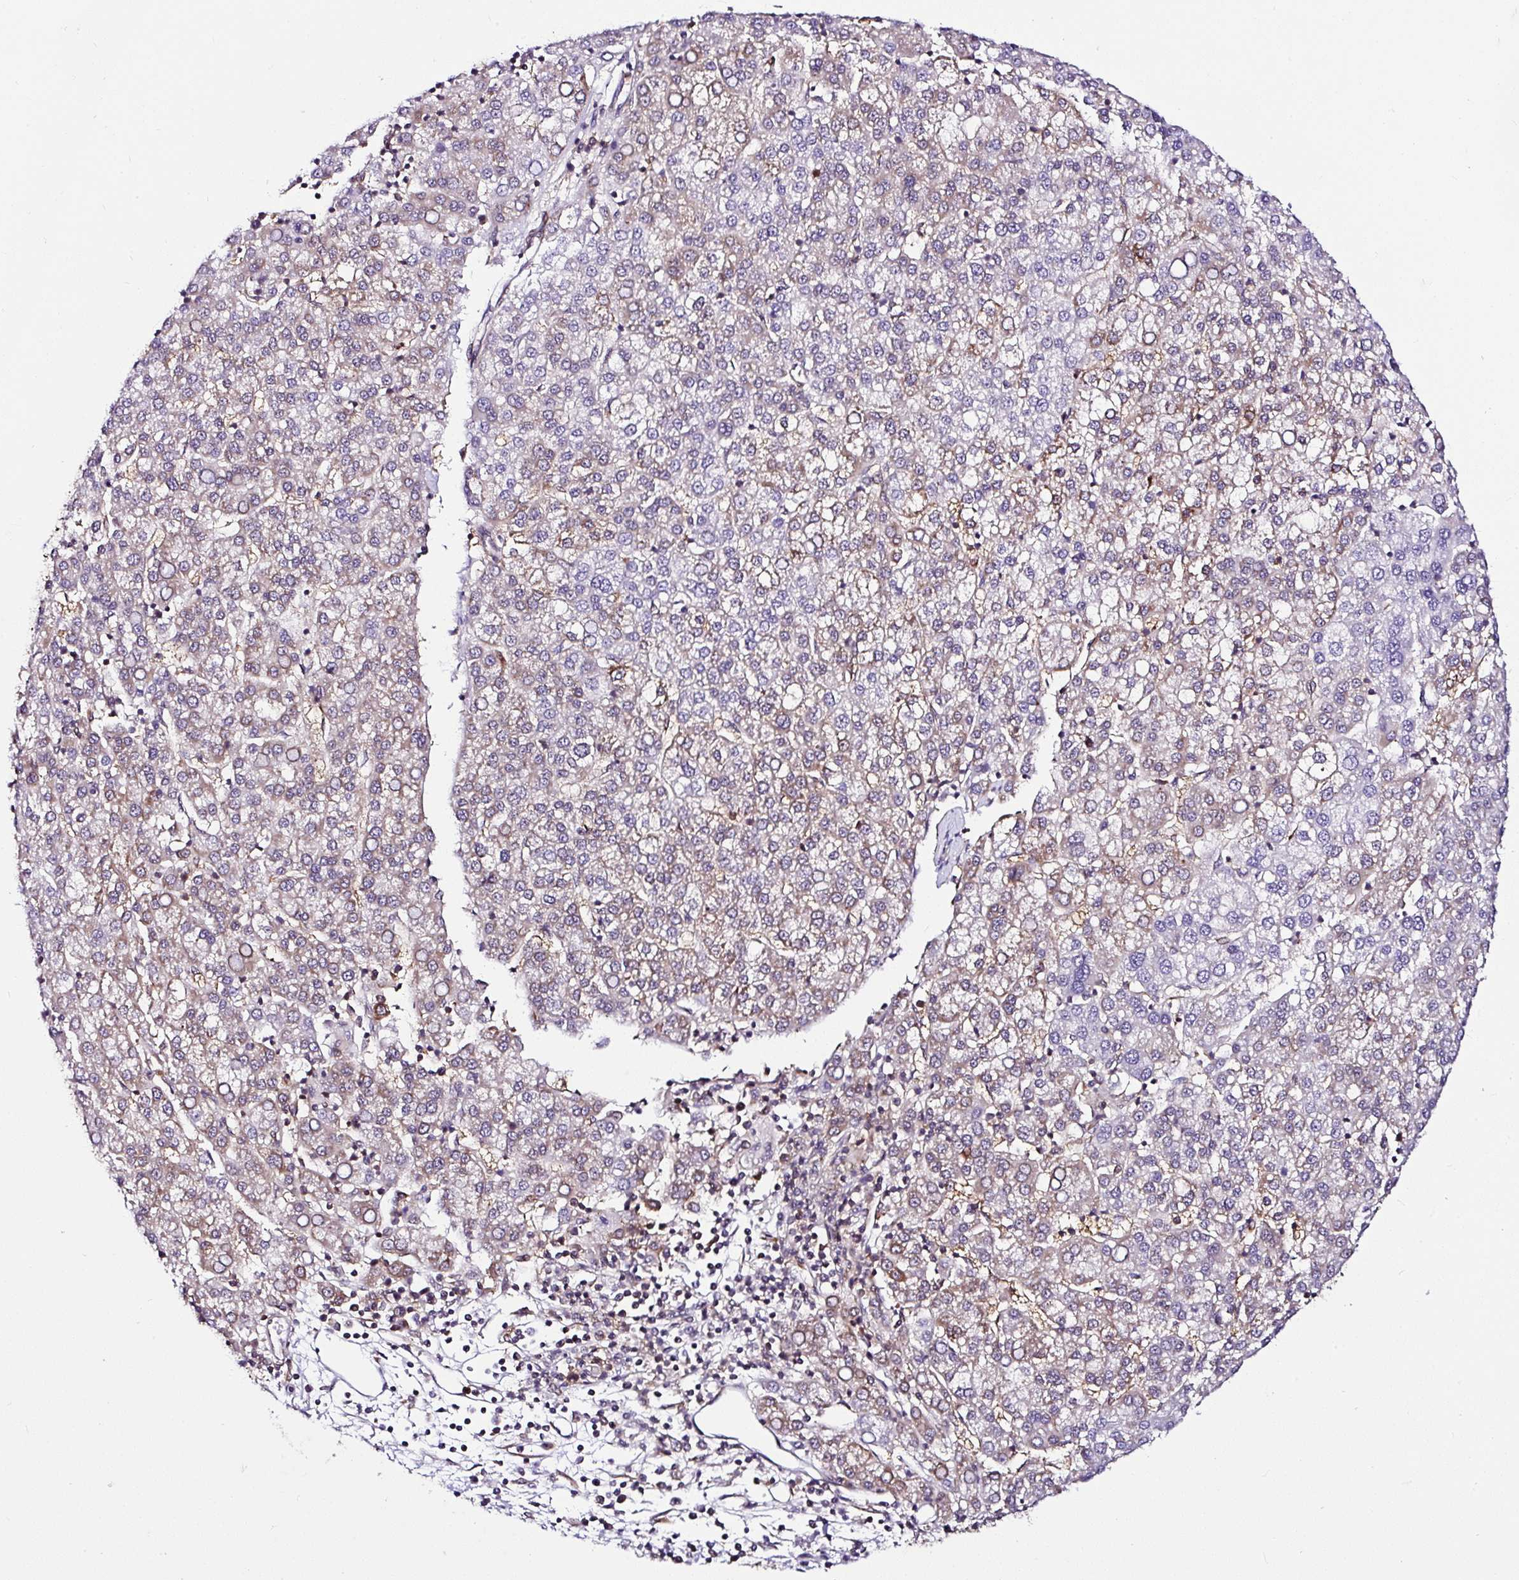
{"staining": {"intensity": "weak", "quantity": "25%-75%", "location": "cytoplasmic/membranous"}, "tissue": "liver cancer", "cell_type": "Tumor cells", "image_type": "cancer", "snomed": [{"axis": "morphology", "description": "Carcinoma, Hepatocellular, NOS"}, {"axis": "topography", "description": "Liver"}], "caption": "Tumor cells reveal low levels of weak cytoplasmic/membranous expression in approximately 25%-75% of cells in human hepatocellular carcinoma (liver).", "gene": "PIN4", "patient": {"sex": "female", "age": 58}}